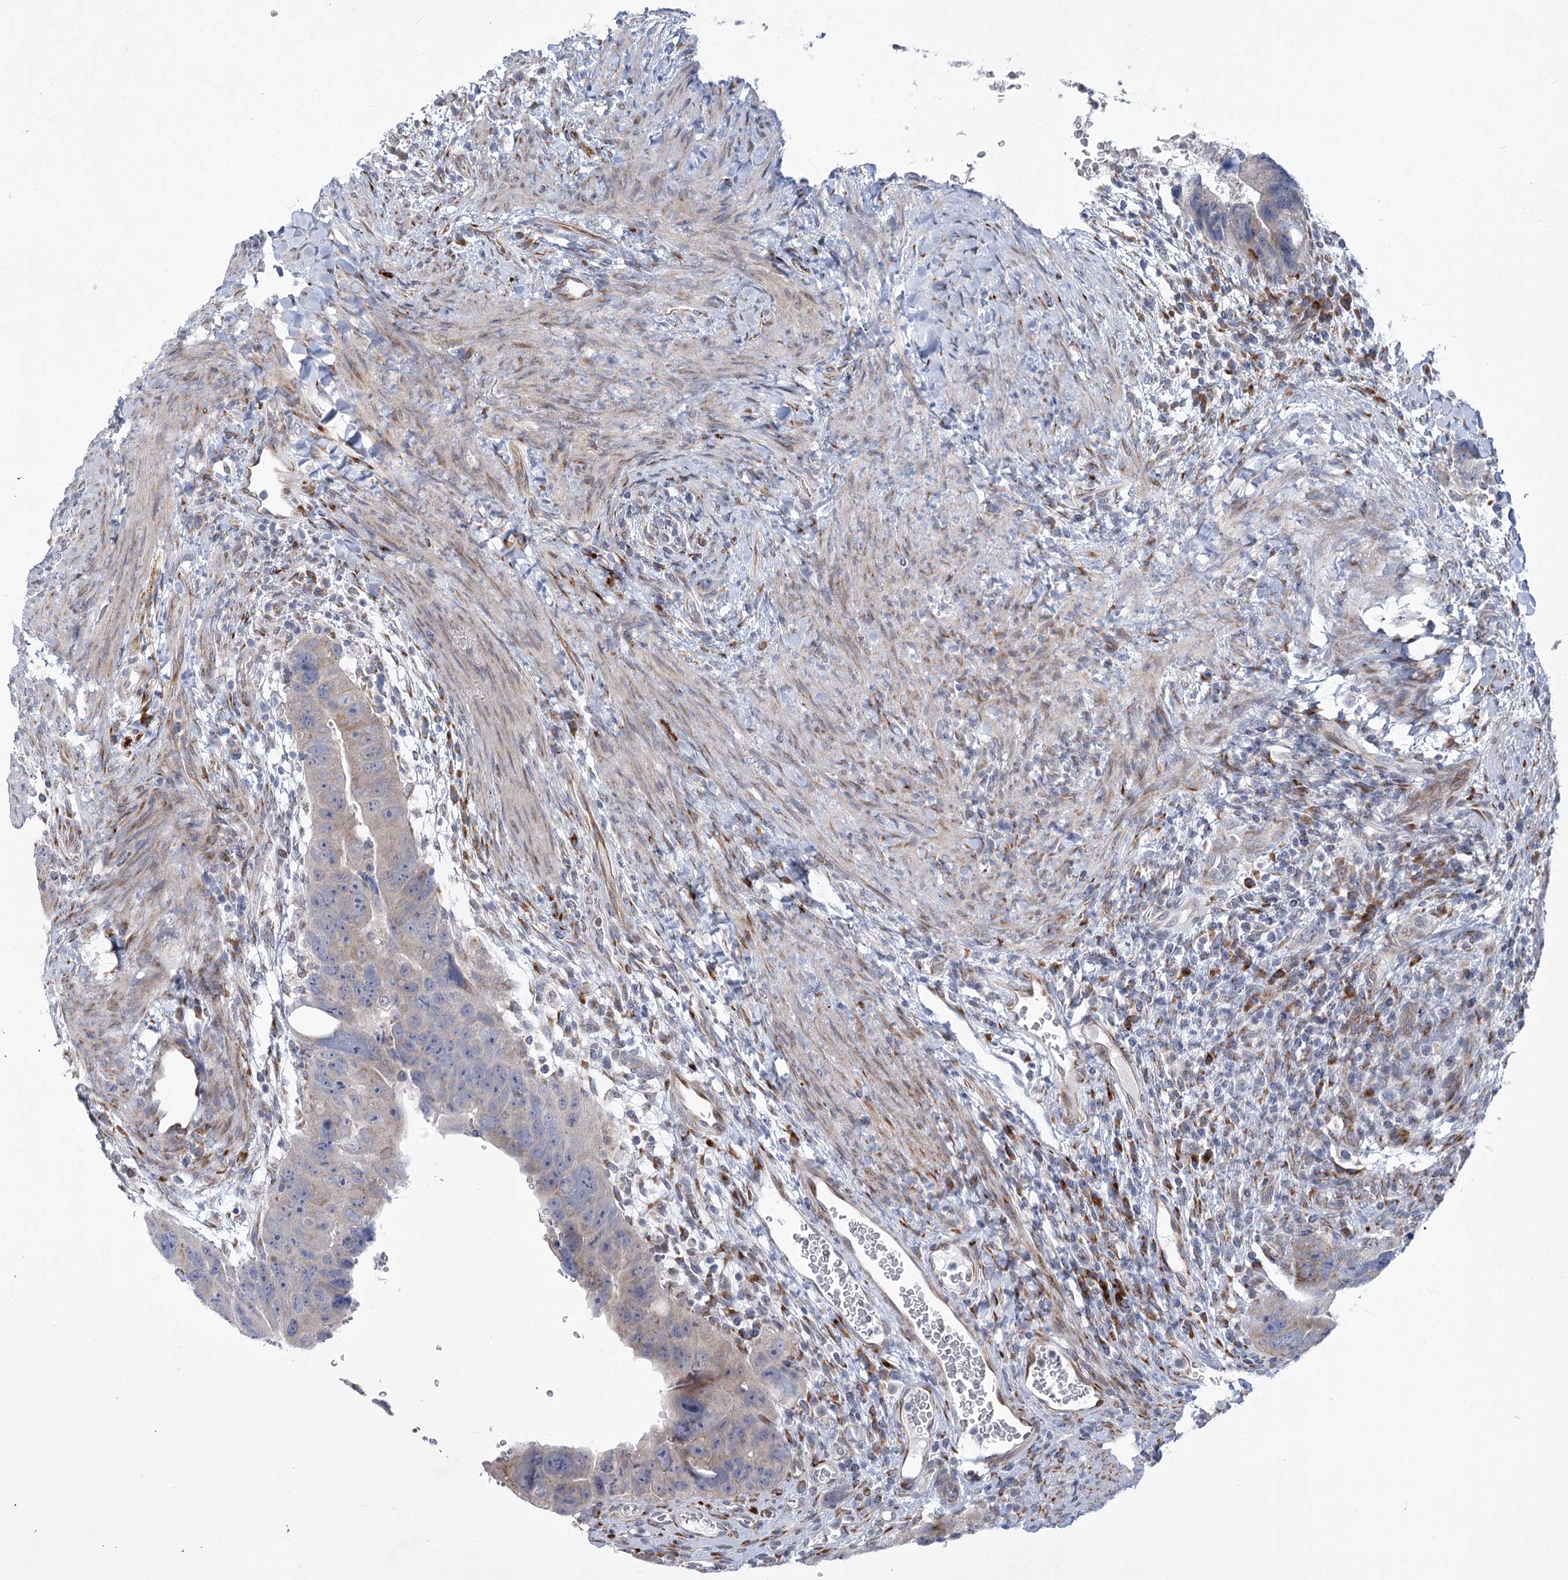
{"staining": {"intensity": "weak", "quantity": "<25%", "location": "cytoplasmic/membranous"}, "tissue": "colorectal cancer", "cell_type": "Tumor cells", "image_type": "cancer", "snomed": [{"axis": "morphology", "description": "Adenocarcinoma, NOS"}, {"axis": "topography", "description": "Rectum"}], "caption": "IHC image of neoplastic tissue: colorectal cancer stained with DAB (3,3'-diaminobenzidine) exhibits no significant protein staining in tumor cells.", "gene": "GCNT4", "patient": {"sex": "male", "age": 59}}